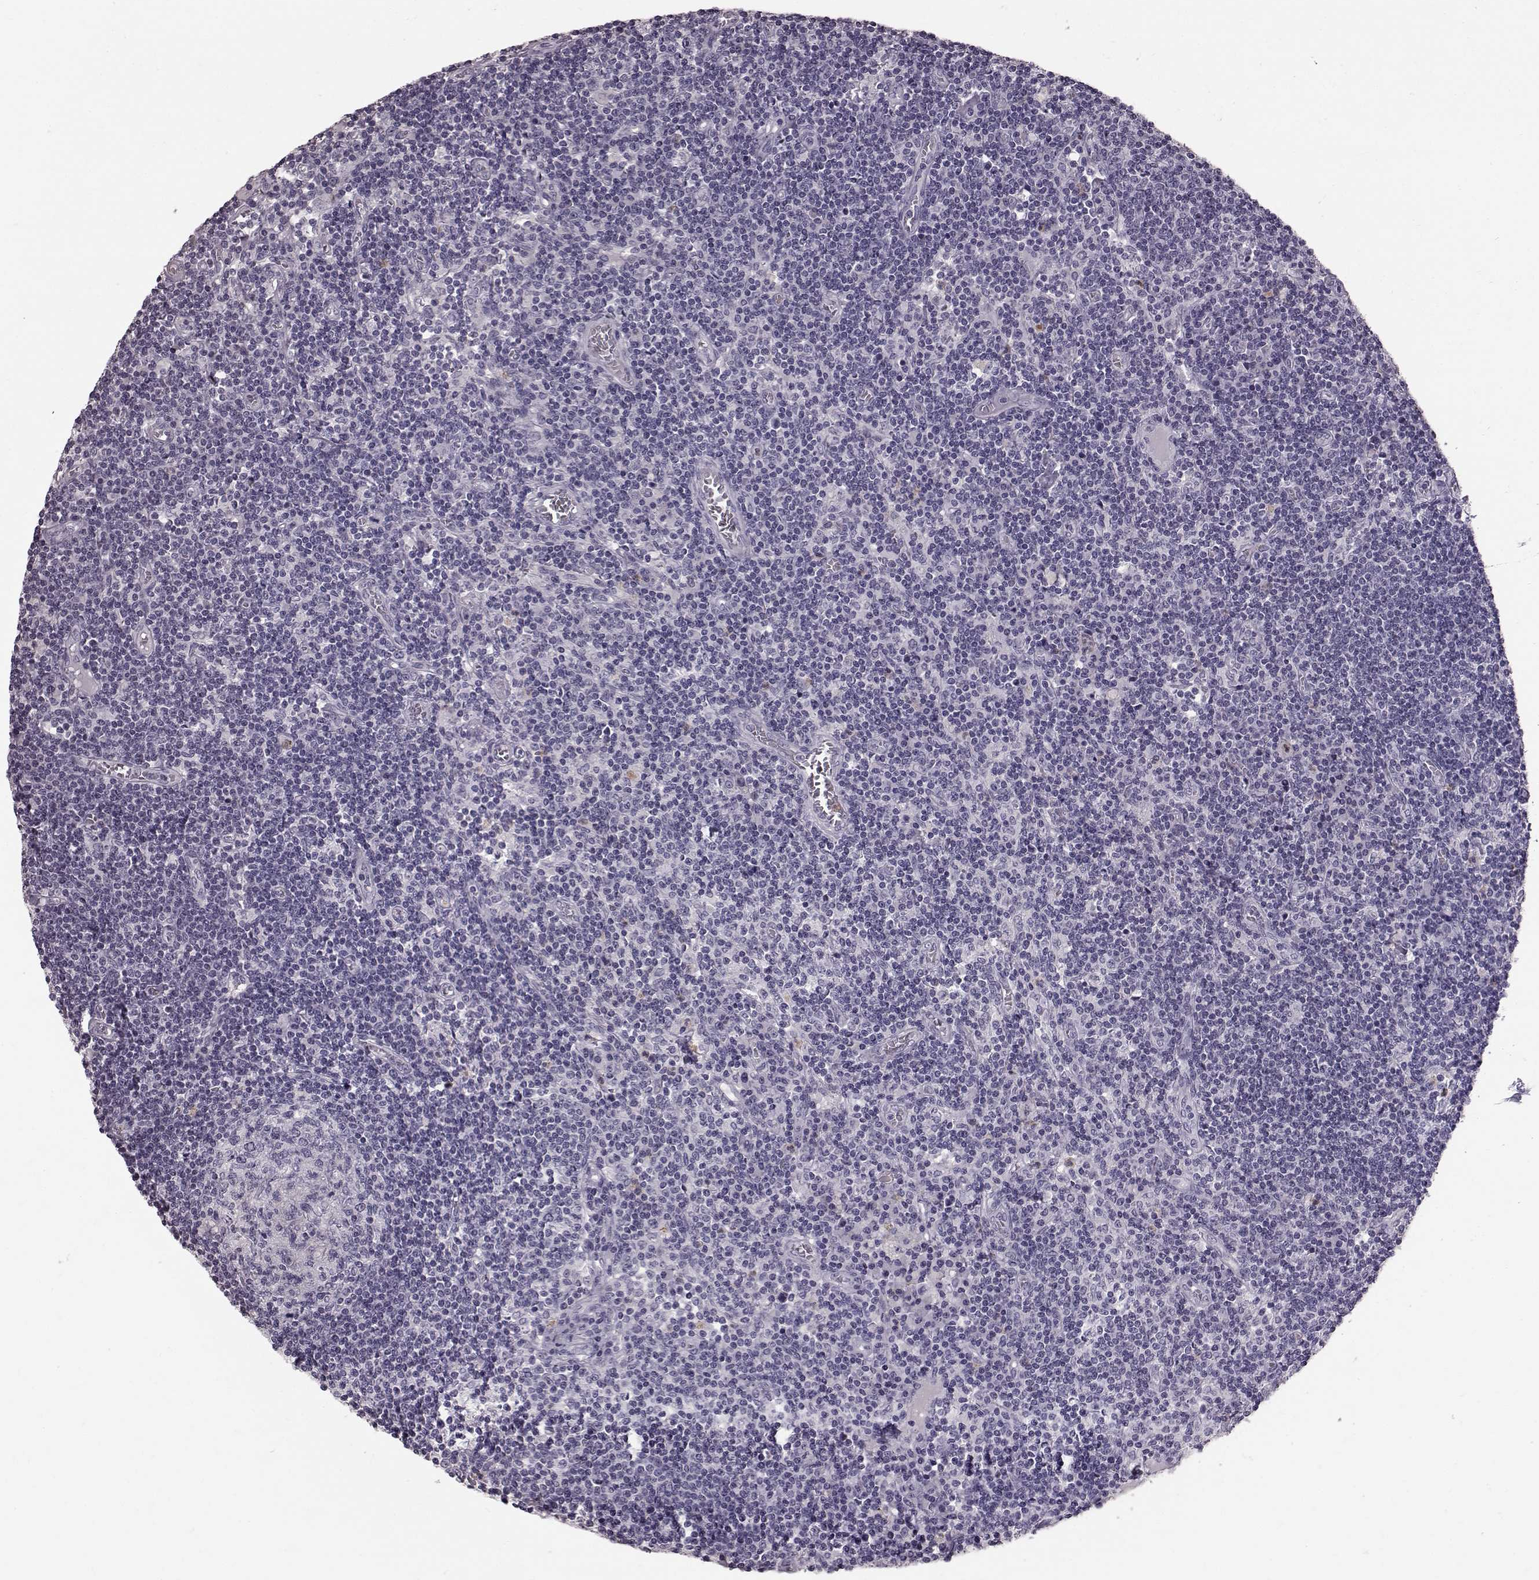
{"staining": {"intensity": "negative", "quantity": "none", "location": "none"}, "tissue": "lymph node", "cell_type": "Germinal center cells", "image_type": "normal", "snomed": [{"axis": "morphology", "description": "Normal tissue, NOS"}, {"axis": "topography", "description": "Lymph node"}], "caption": "An image of lymph node stained for a protein displays no brown staining in germinal center cells. (Stains: DAB (3,3'-diaminobenzidine) immunohistochemistry with hematoxylin counter stain, Microscopy: brightfield microscopy at high magnification).", "gene": "FUT4", "patient": {"sex": "female", "age": 72}}